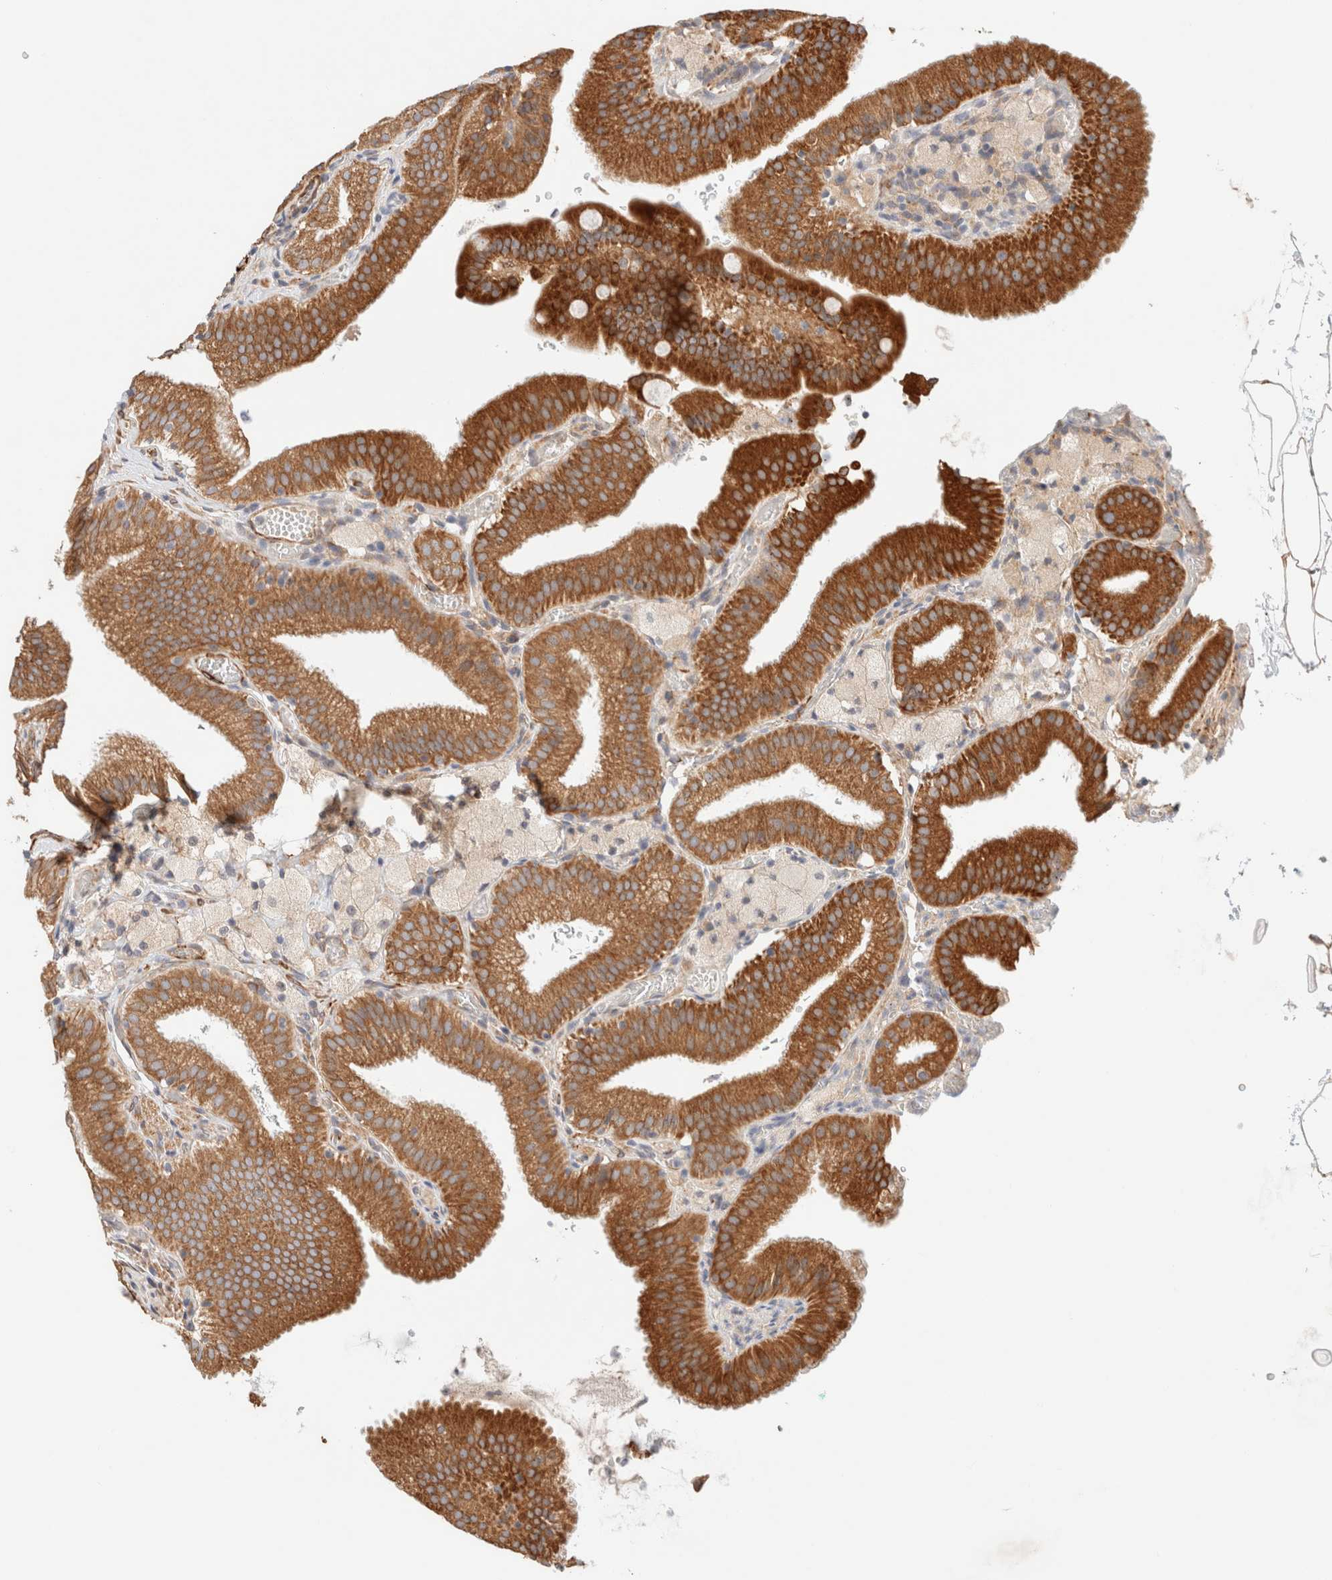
{"staining": {"intensity": "strong", "quantity": ">75%", "location": "cytoplasmic/membranous"}, "tissue": "gallbladder", "cell_type": "Glandular cells", "image_type": "normal", "snomed": [{"axis": "morphology", "description": "Normal tissue, NOS"}, {"axis": "topography", "description": "Gallbladder"}], "caption": "High-magnification brightfield microscopy of benign gallbladder stained with DAB (3,3'-diaminobenzidine) (brown) and counterstained with hematoxylin (blue). glandular cells exhibit strong cytoplasmic/membranous staining is appreciated in about>75% of cells.", "gene": "RRP15", "patient": {"sex": "male", "age": 54}}